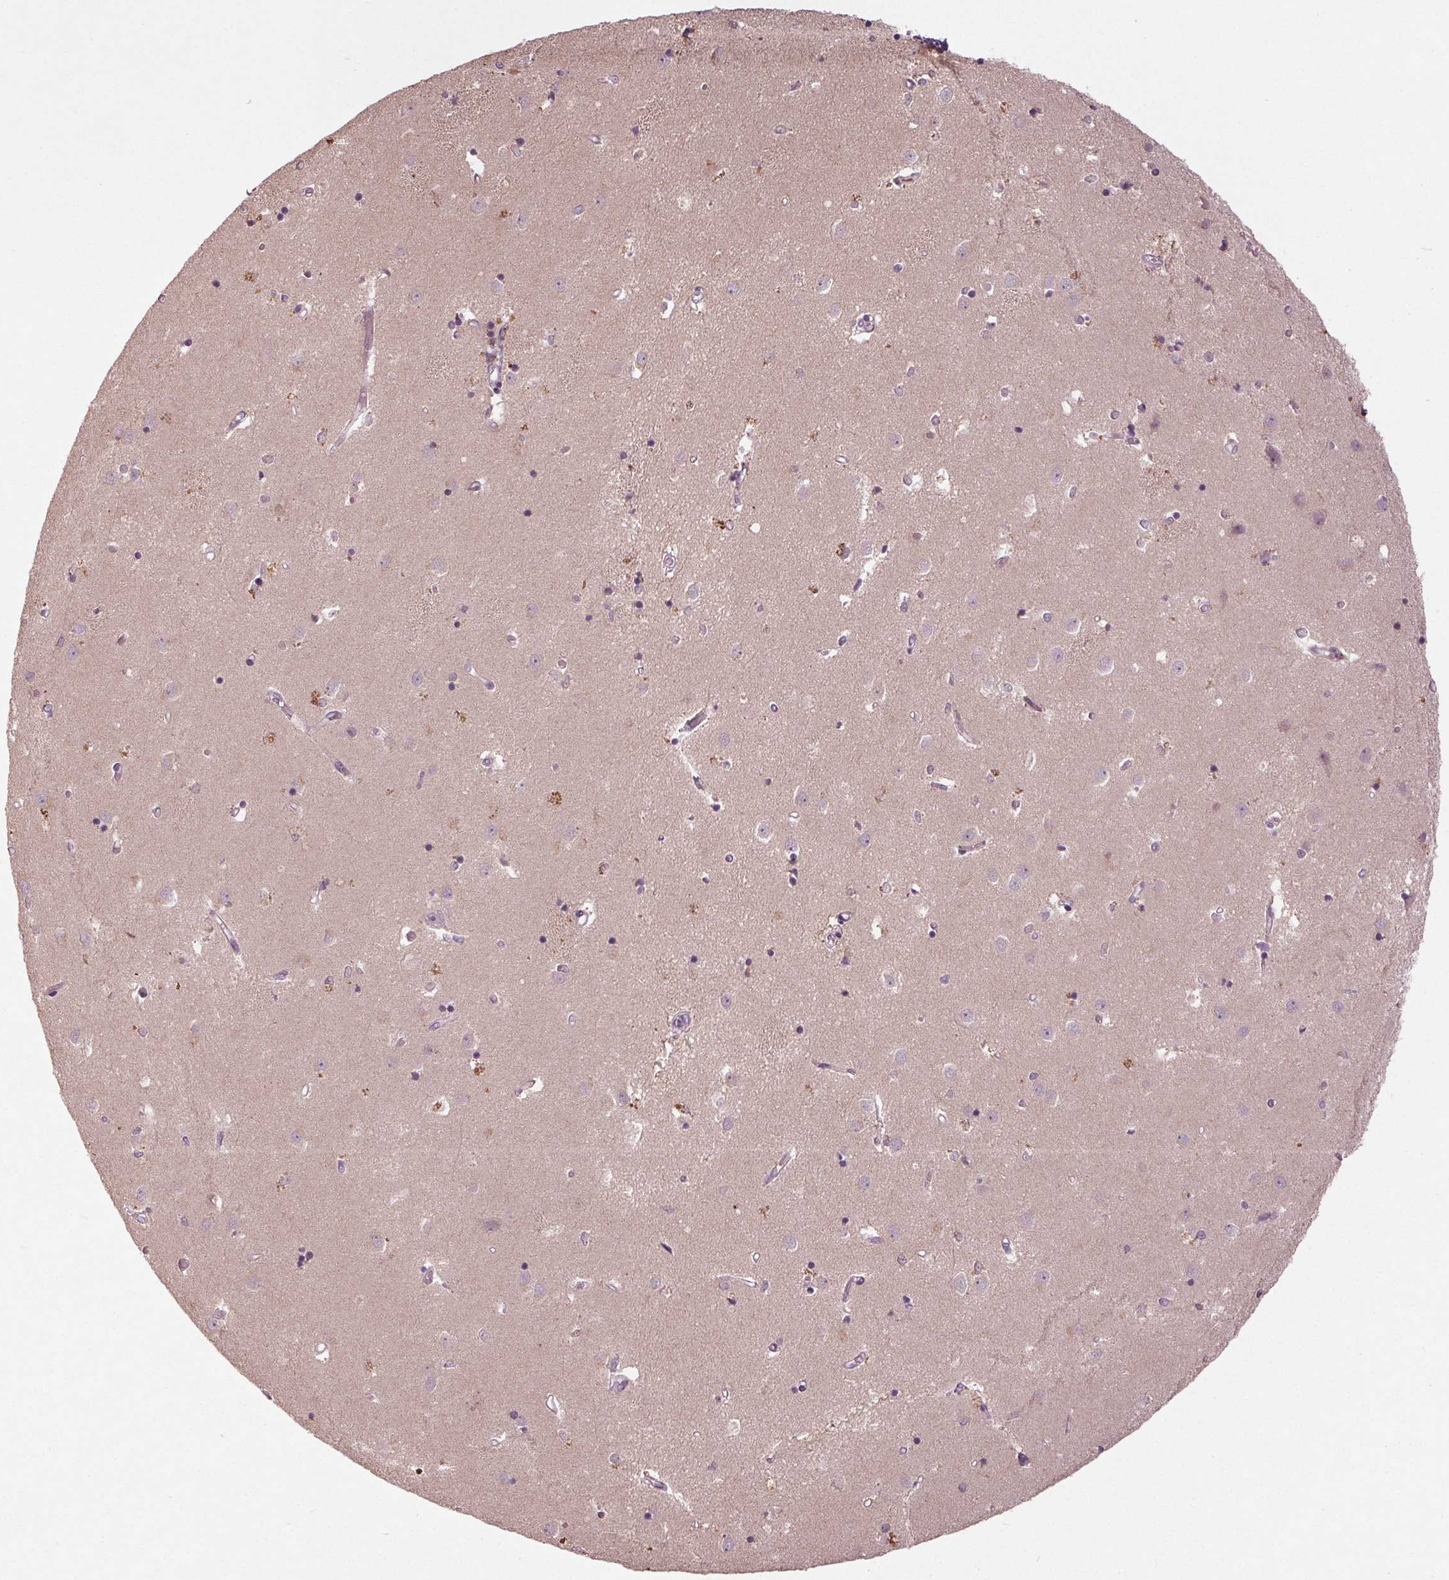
{"staining": {"intensity": "negative", "quantity": "none", "location": "none"}, "tissue": "caudate", "cell_type": "Glial cells", "image_type": "normal", "snomed": [{"axis": "morphology", "description": "Normal tissue, NOS"}, {"axis": "topography", "description": "Lateral ventricle wall"}], "caption": "The histopathology image displays no significant staining in glial cells of caudate.", "gene": "ZNF605", "patient": {"sex": "male", "age": 54}}